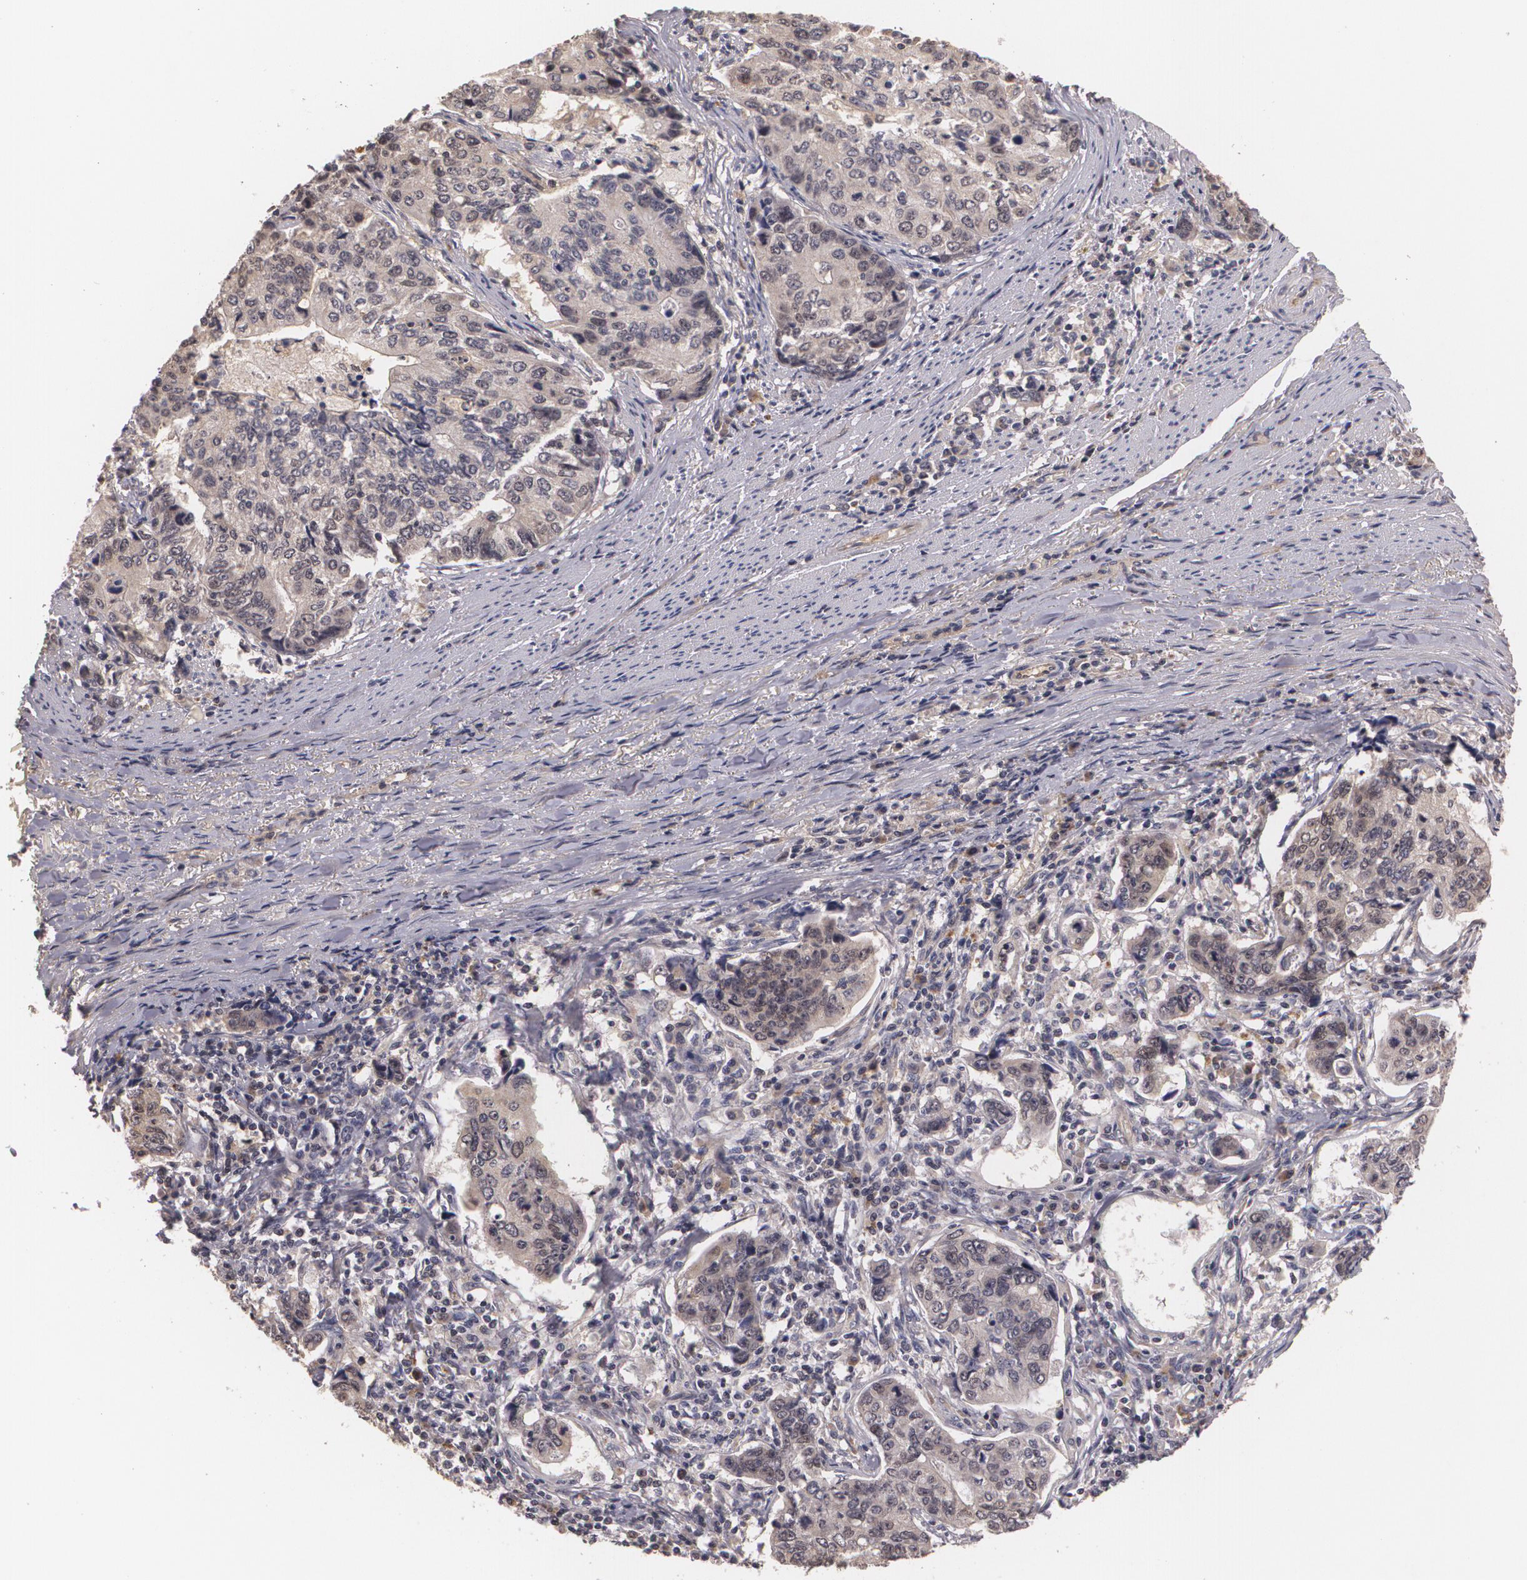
{"staining": {"intensity": "moderate", "quantity": "25%-75%", "location": "cytoplasmic/membranous,nuclear"}, "tissue": "stomach cancer", "cell_type": "Tumor cells", "image_type": "cancer", "snomed": [{"axis": "morphology", "description": "Adenocarcinoma, NOS"}, {"axis": "topography", "description": "Esophagus"}, {"axis": "topography", "description": "Stomach"}], "caption": "A photomicrograph of stomach cancer stained for a protein exhibits moderate cytoplasmic/membranous and nuclear brown staining in tumor cells.", "gene": "BRCA1", "patient": {"sex": "male", "age": 74}}